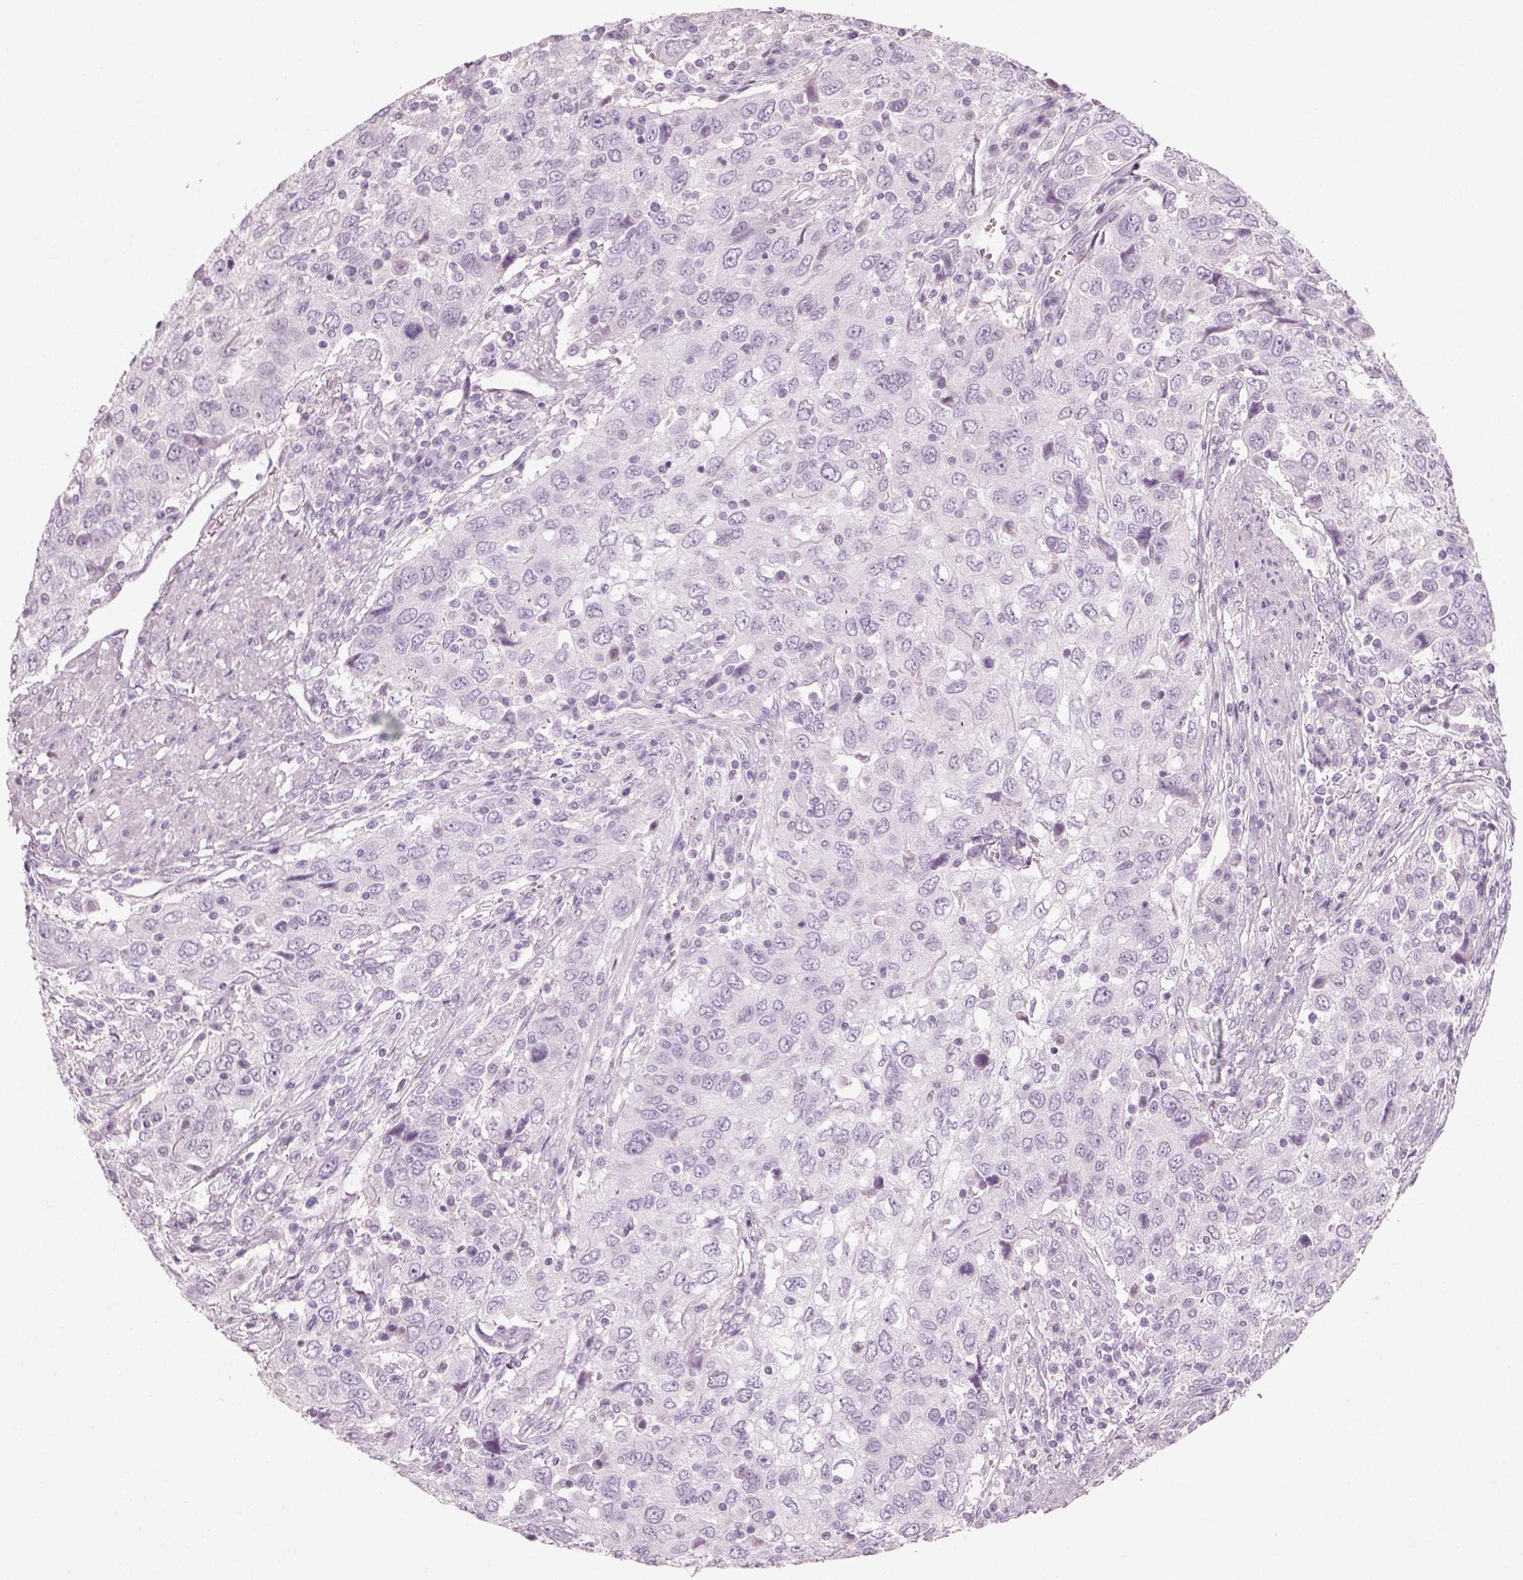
{"staining": {"intensity": "negative", "quantity": "none", "location": "none"}, "tissue": "urothelial cancer", "cell_type": "Tumor cells", "image_type": "cancer", "snomed": [{"axis": "morphology", "description": "Urothelial carcinoma, High grade"}, {"axis": "topography", "description": "Urinary bladder"}], "caption": "Urothelial cancer was stained to show a protein in brown. There is no significant expression in tumor cells. (Stains: DAB IHC with hematoxylin counter stain, Microscopy: brightfield microscopy at high magnification).", "gene": "CRYAA", "patient": {"sex": "male", "age": 76}}